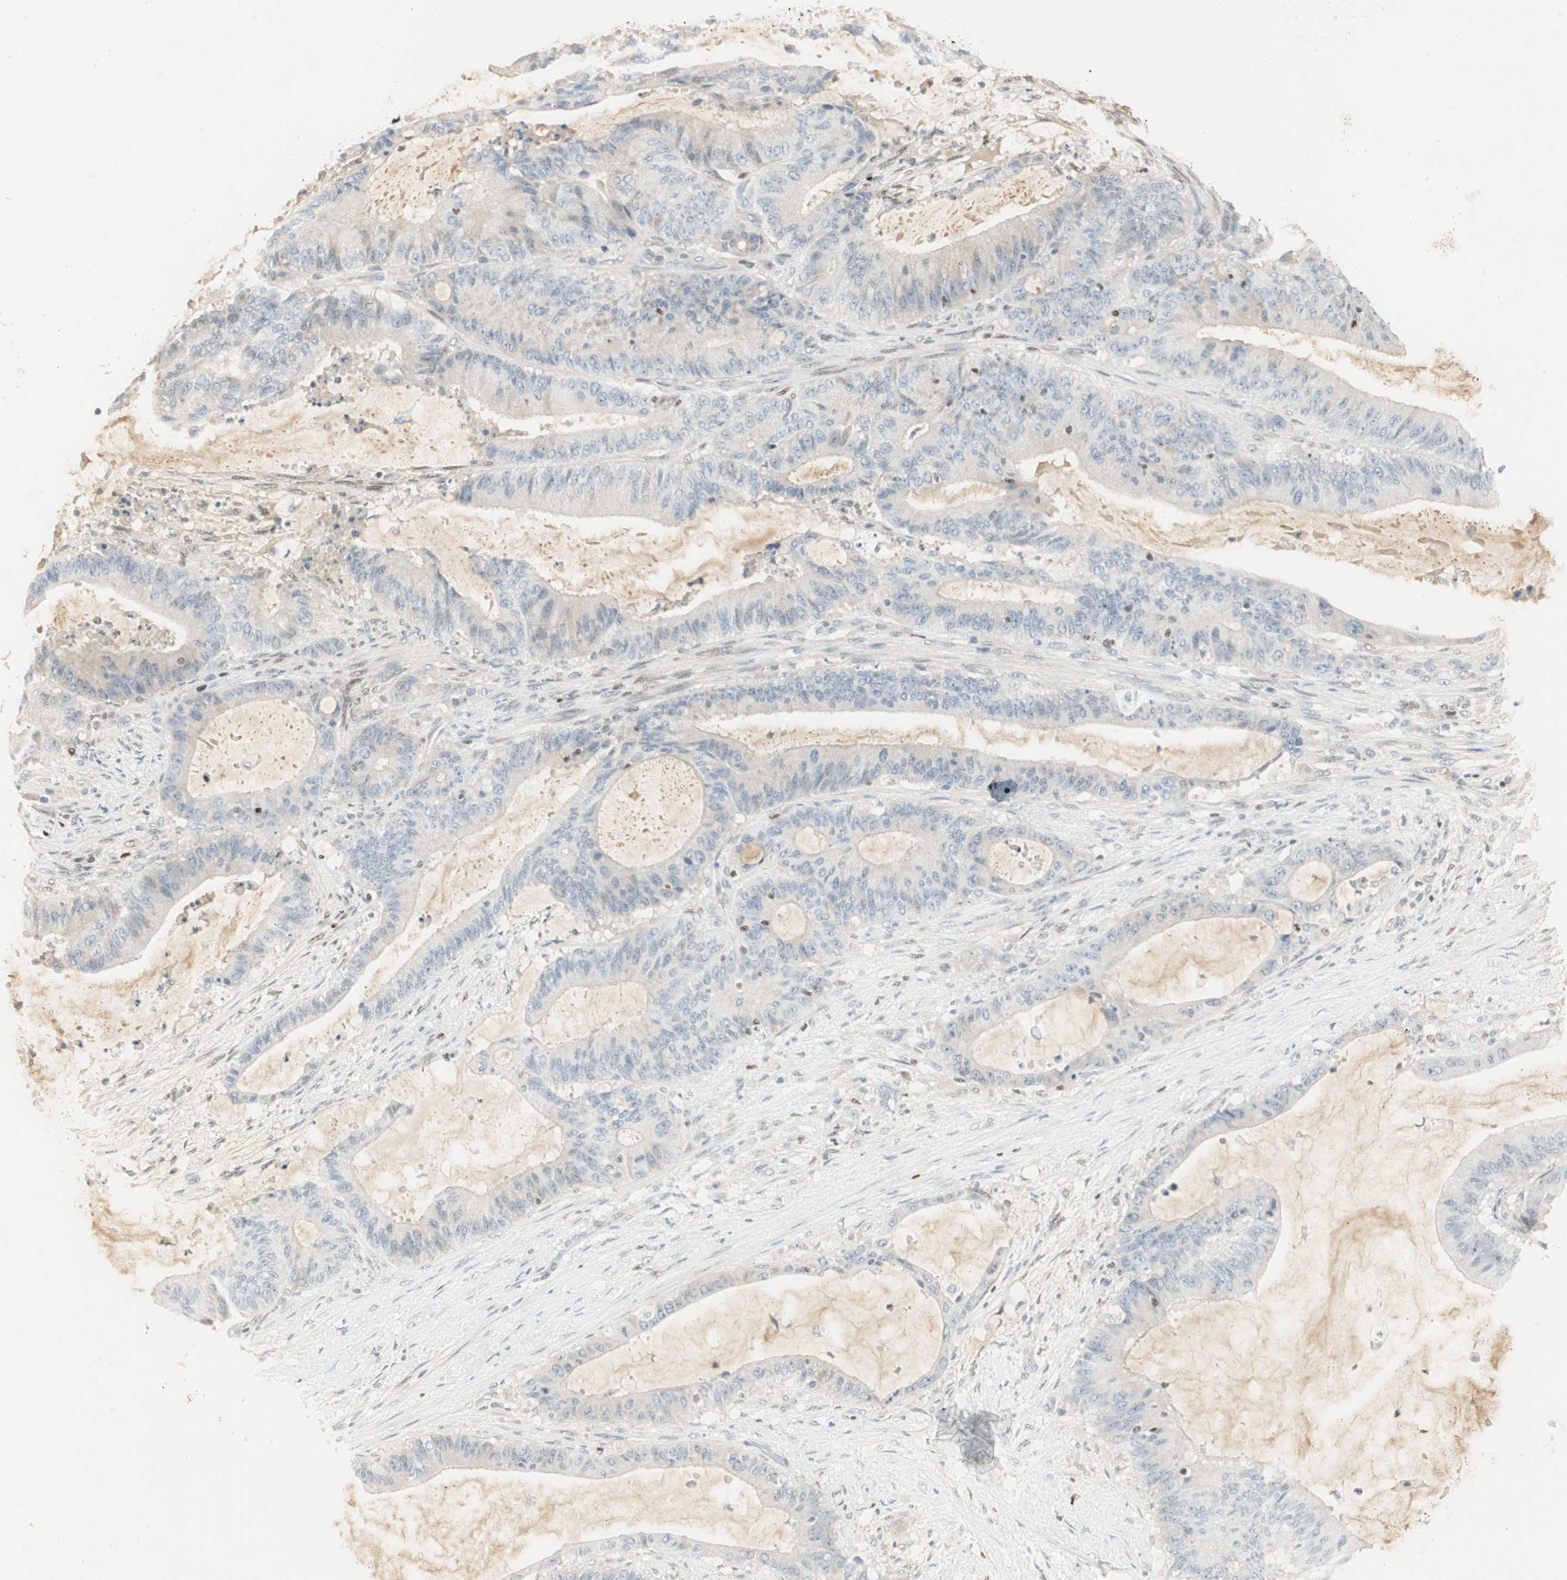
{"staining": {"intensity": "negative", "quantity": "none", "location": "none"}, "tissue": "liver cancer", "cell_type": "Tumor cells", "image_type": "cancer", "snomed": [{"axis": "morphology", "description": "Cholangiocarcinoma"}, {"axis": "topography", "description": "Liver"}], "caption": "The photomicrograph demonstrates no staining of tumor cells in cholangiocarcinoma (liver). Brightfield microscopy of IHC stained with DAB (brown) and hematoxylin (blue), captured at high magnification.", "gene": "RUNX2", "patient": {"sex": "female", "age": 73}}